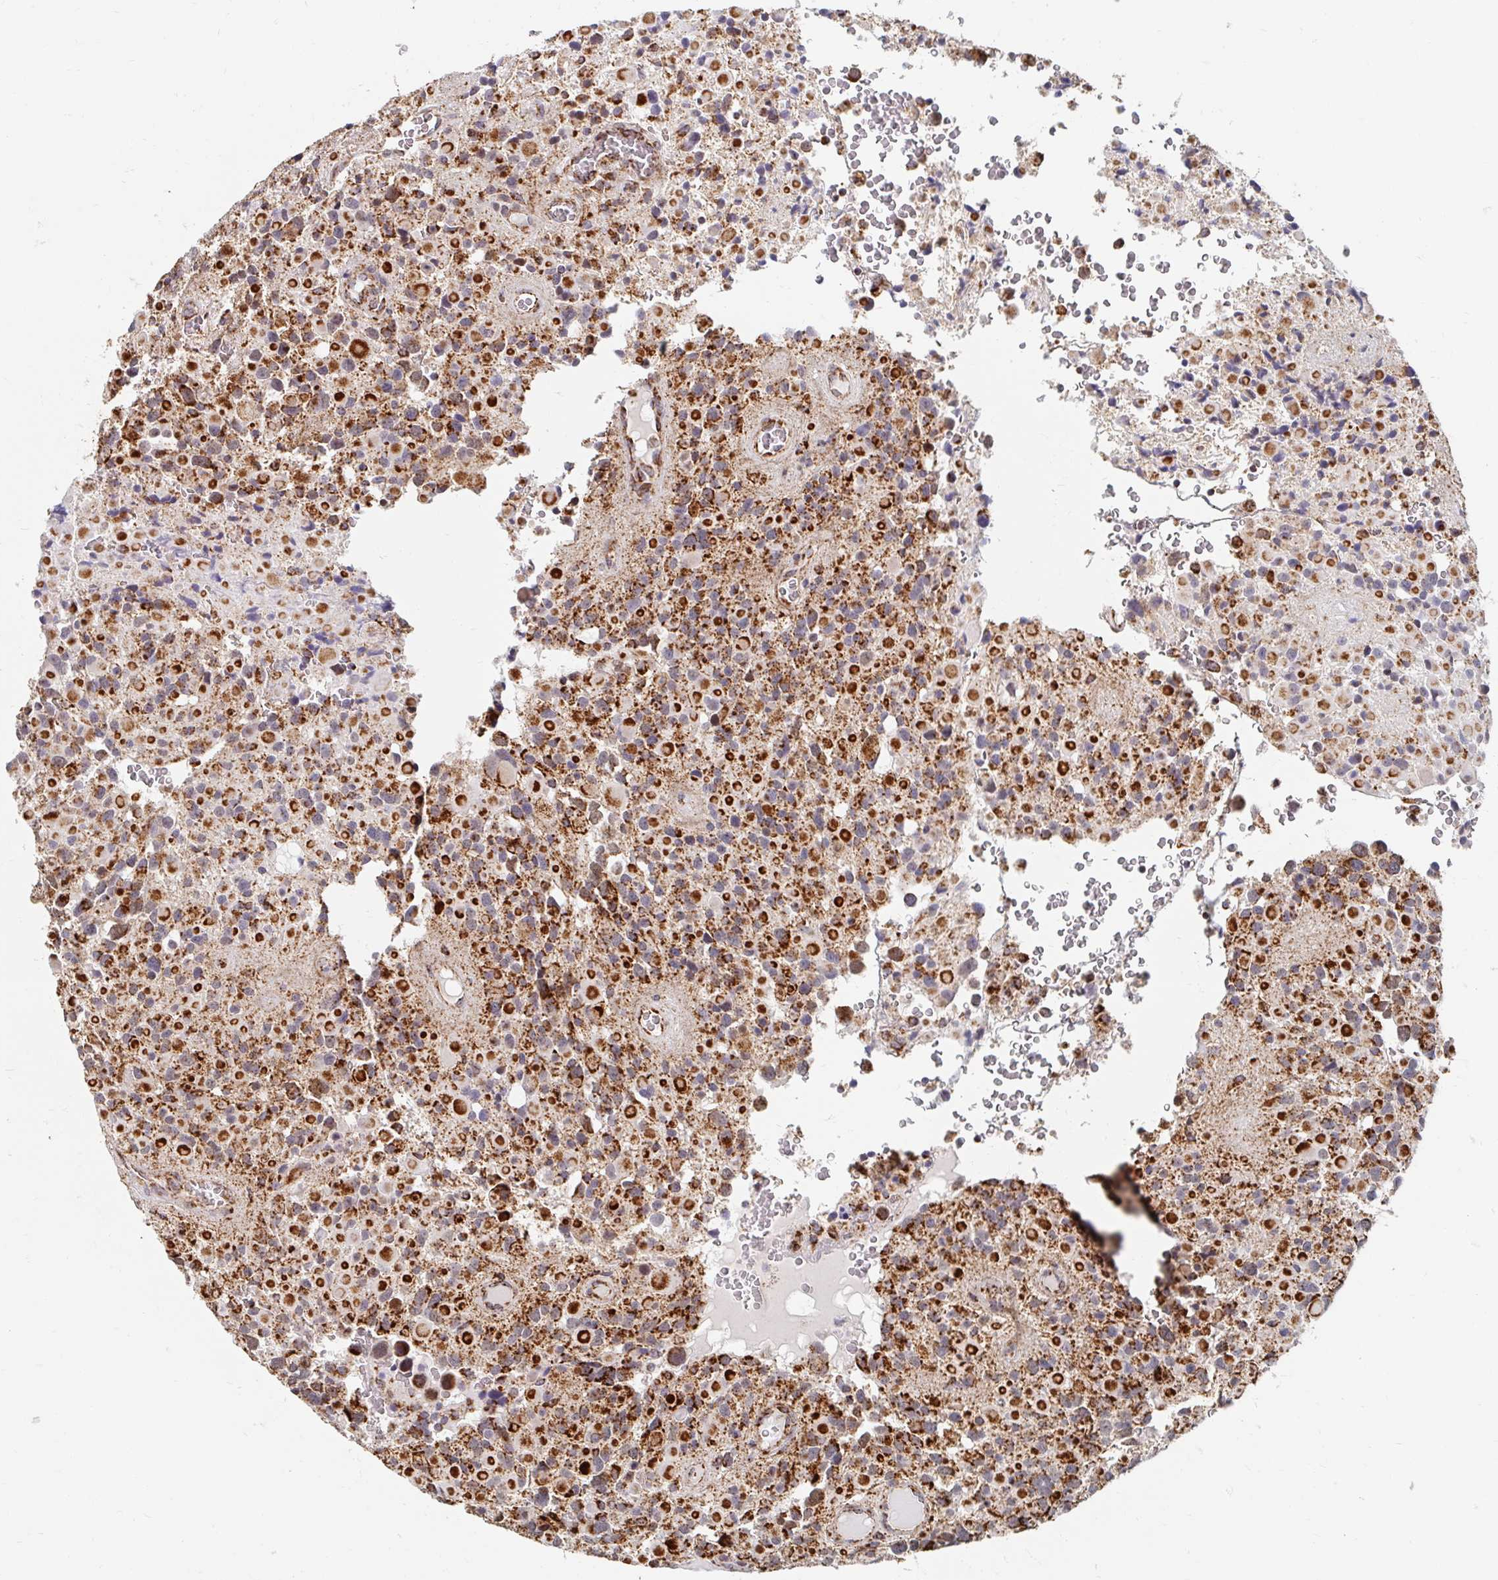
{"staining": {"intensity": "strong", "quantity": ">75%", "location": "cytoplasmic/membranous"}, "tissue": "glioma", "cell_type": "Tumor cells", "image_type": "cancer", "snomed": [{"axis": "morphology", "description": "Glioma, malignant, High grade"}, {"axis": "topography", "description": "Brain"}], "caption": "Brown immunohistochemical staining in human malignant glioma (high-grade) displays strong cytoplasmic/membranous expression in about >75% of tumor cells.", "gene": "MAVS", "patient": {"sex": "female", "age": 40}}